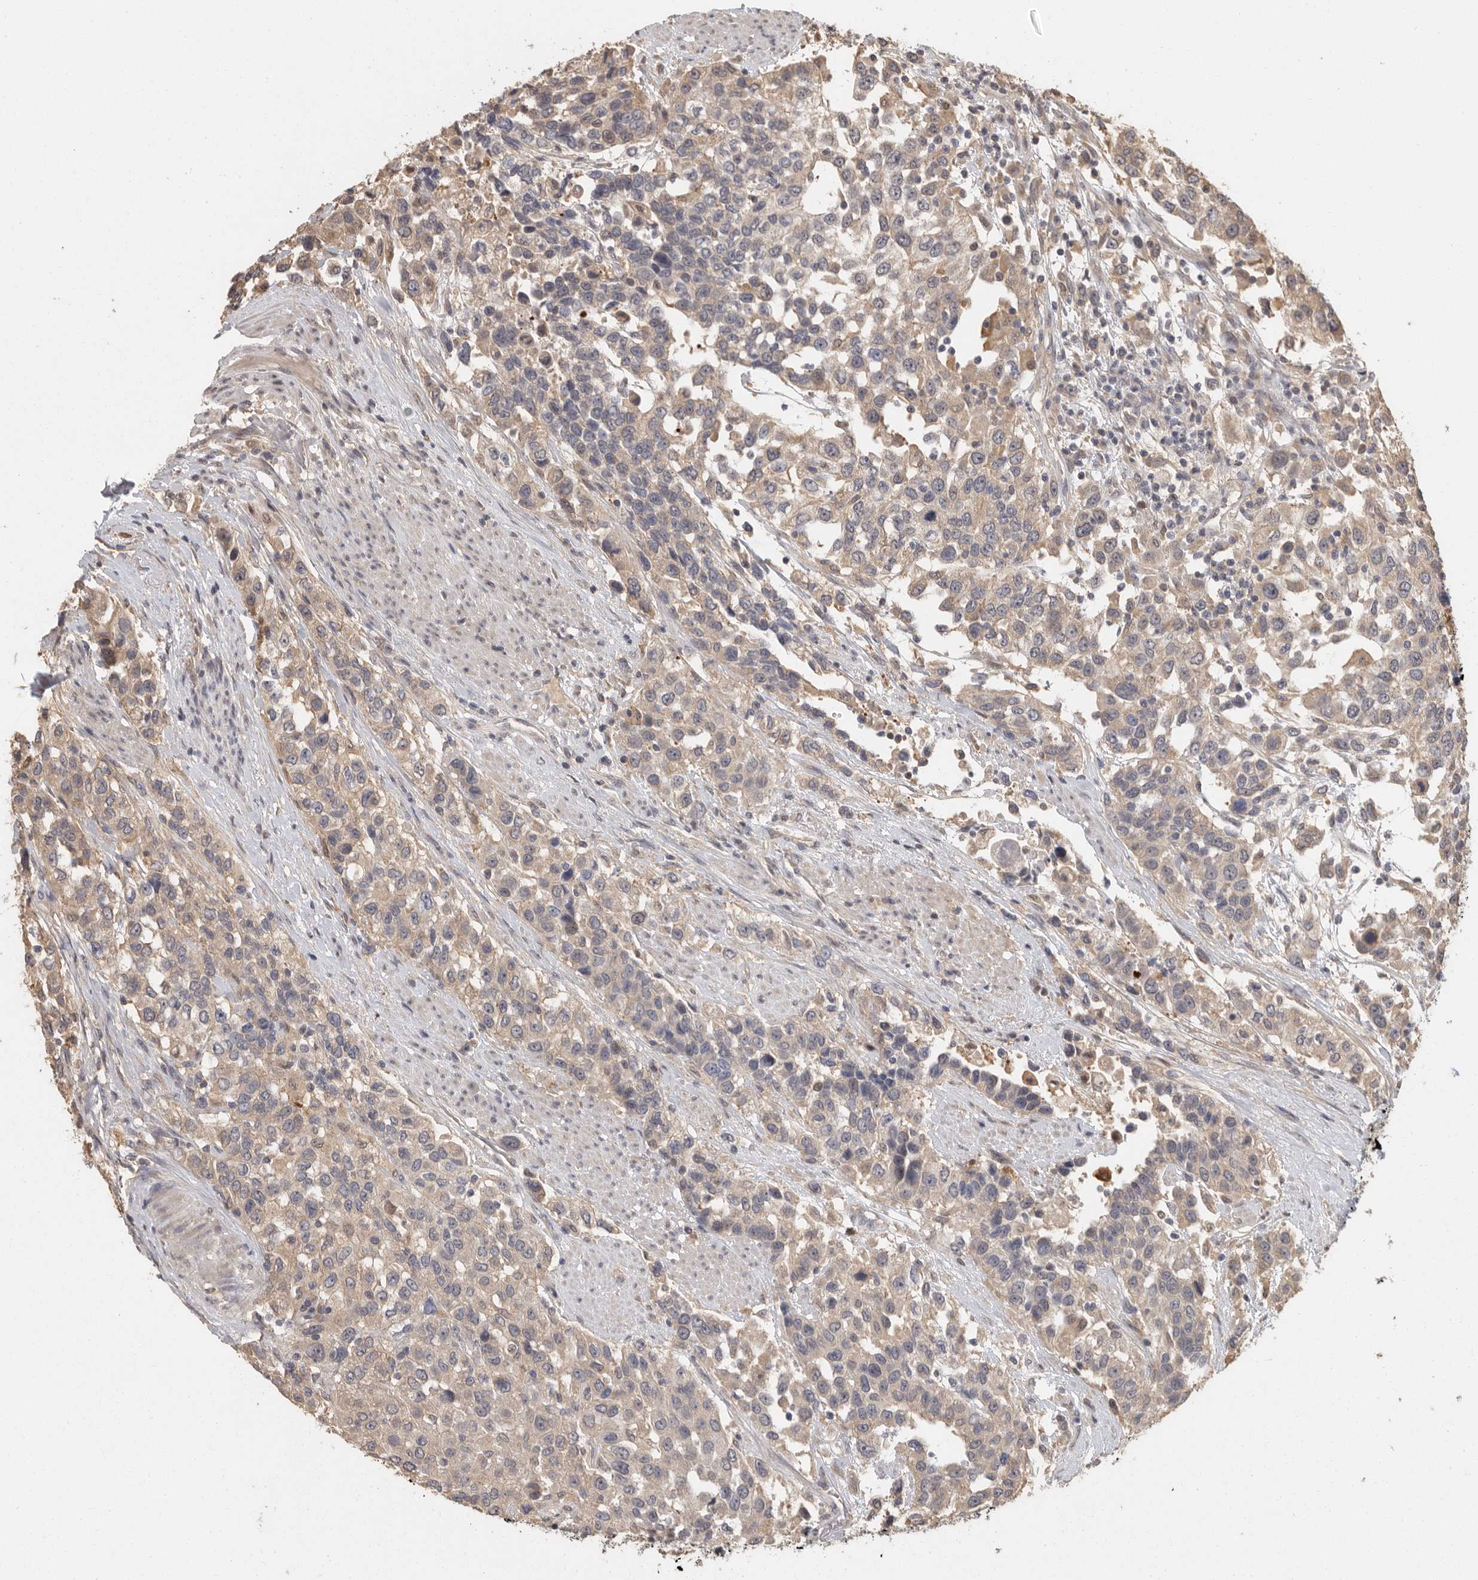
{"staining": {"intensity": "weak", "quantity": ">75%", "location": "cytoplasmic/membranous"}, "tissue": "urothelial cancer", "cell_type": "Tumor cells", "image_type": "cancer", "snomed": [{"axis": "morphology", "description": "Urothelial carcinoma, High grade"}, {"axis": "topography", "description": "Urinary bladder"}], "caption": "An immunohistochemistry (IHC) photomicrograph of neoplastic tissue is shown. Protein staining in brown shows weak cytoplasmic/membranous positivity in urothelial carcinoma (high-grade) within tumor cells. Nuclei are stained in blue.", "gene": "BAIAP2", "patient": {"sex": "female", "age": 80}}